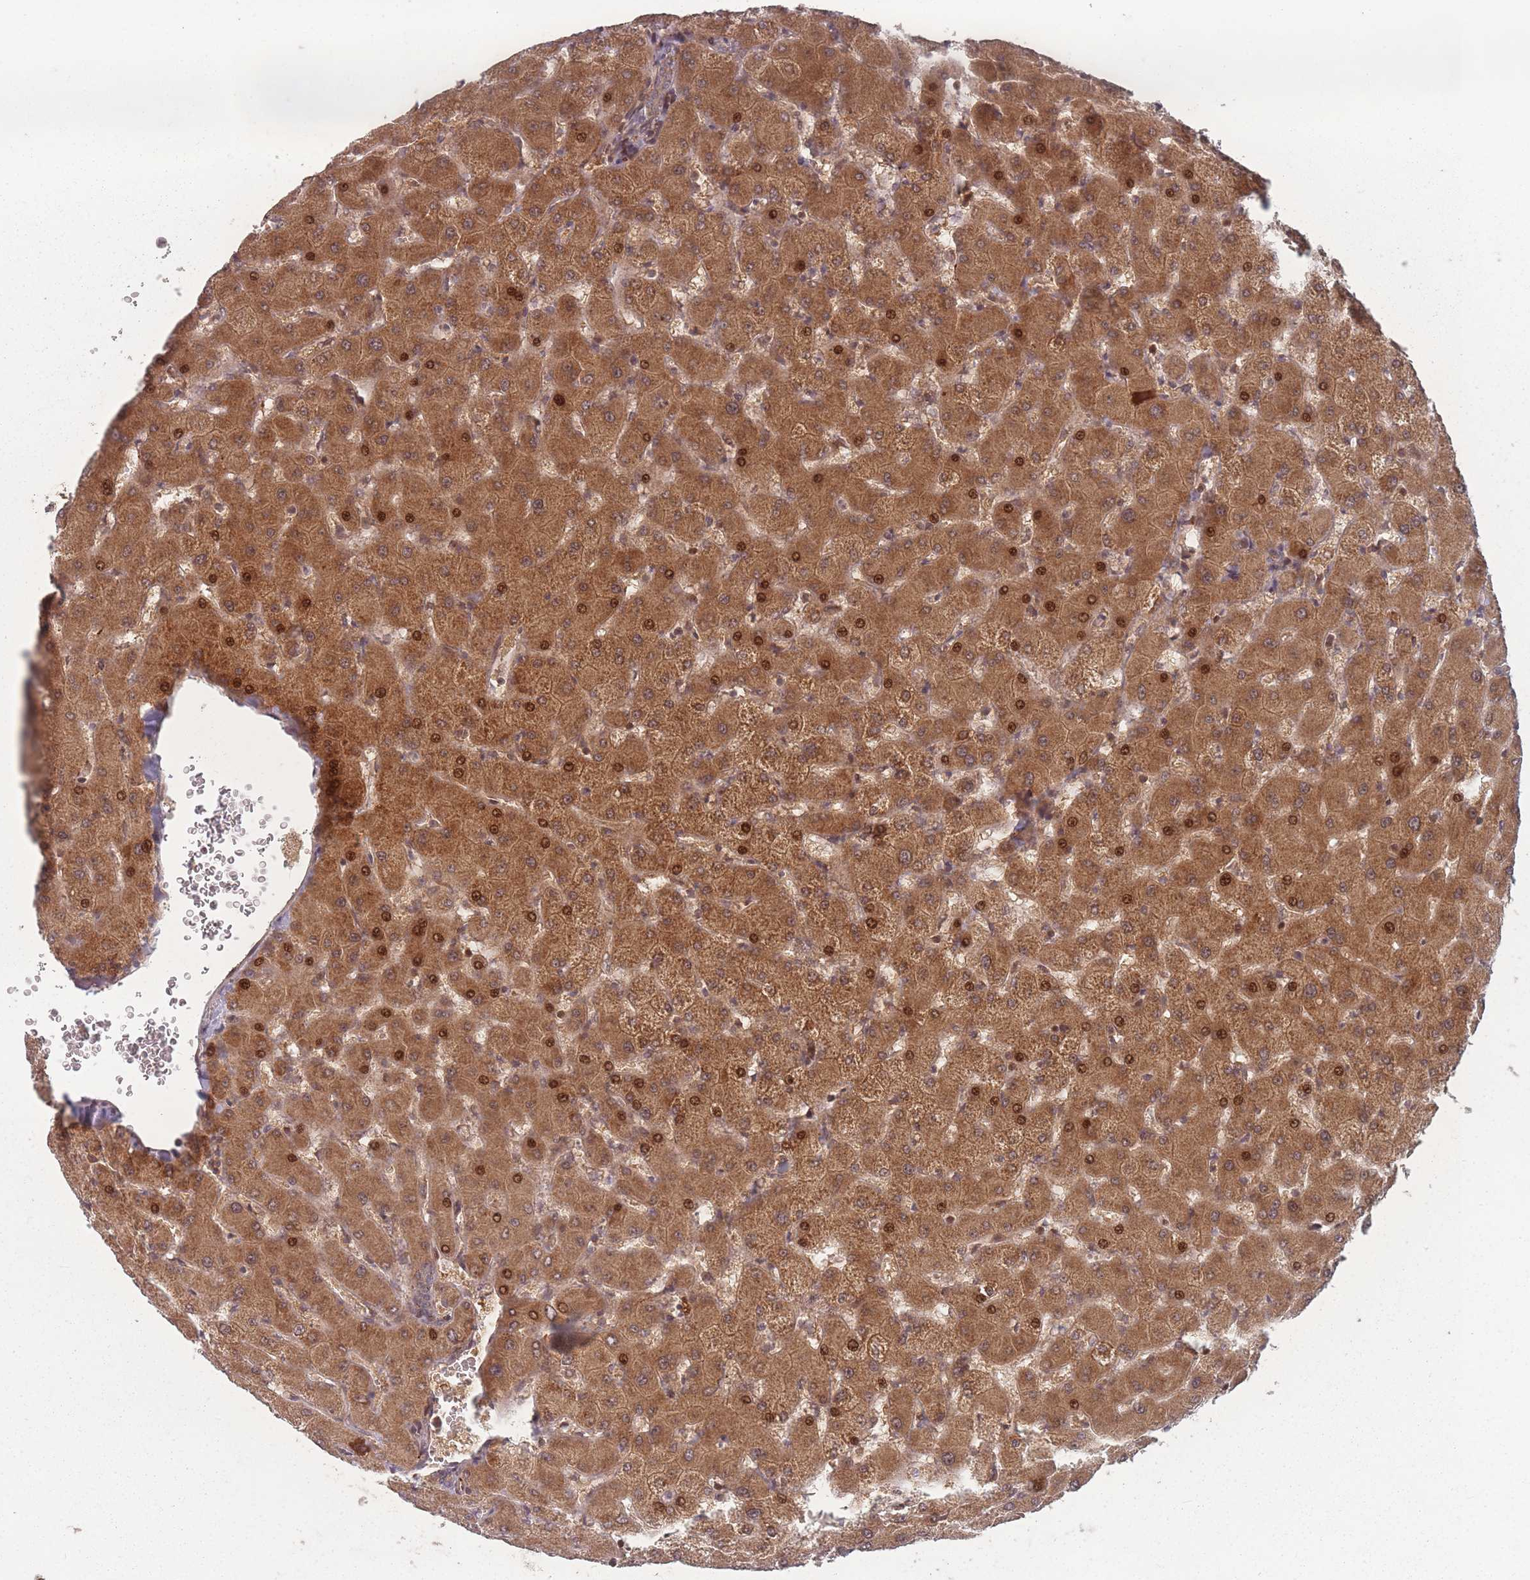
{"staining": {"intensity": "weak", "quantity": ">75%", "location": "cytoplasmic/membranous"}, "tissue": "liver", "cell_type": "Cholangiocytes", "image_type": "normal", "snomed": [{"axis": "morphology", "description": "Normal tissue, NOS"}, {"axis": "topography", "description": "Liver"}], "caption": "Immunohistochemistry micrograph of benign liver: liver stained using immunohistochemistry demonstrates low levels of weak protein expression localized specifically in the cytoplasmic/membranous of cholangiocytes, appearing as a cytoplasmic/membranous brown color.", "gene": "HAGH", "patient": {"sex": "female", "age": 63}}